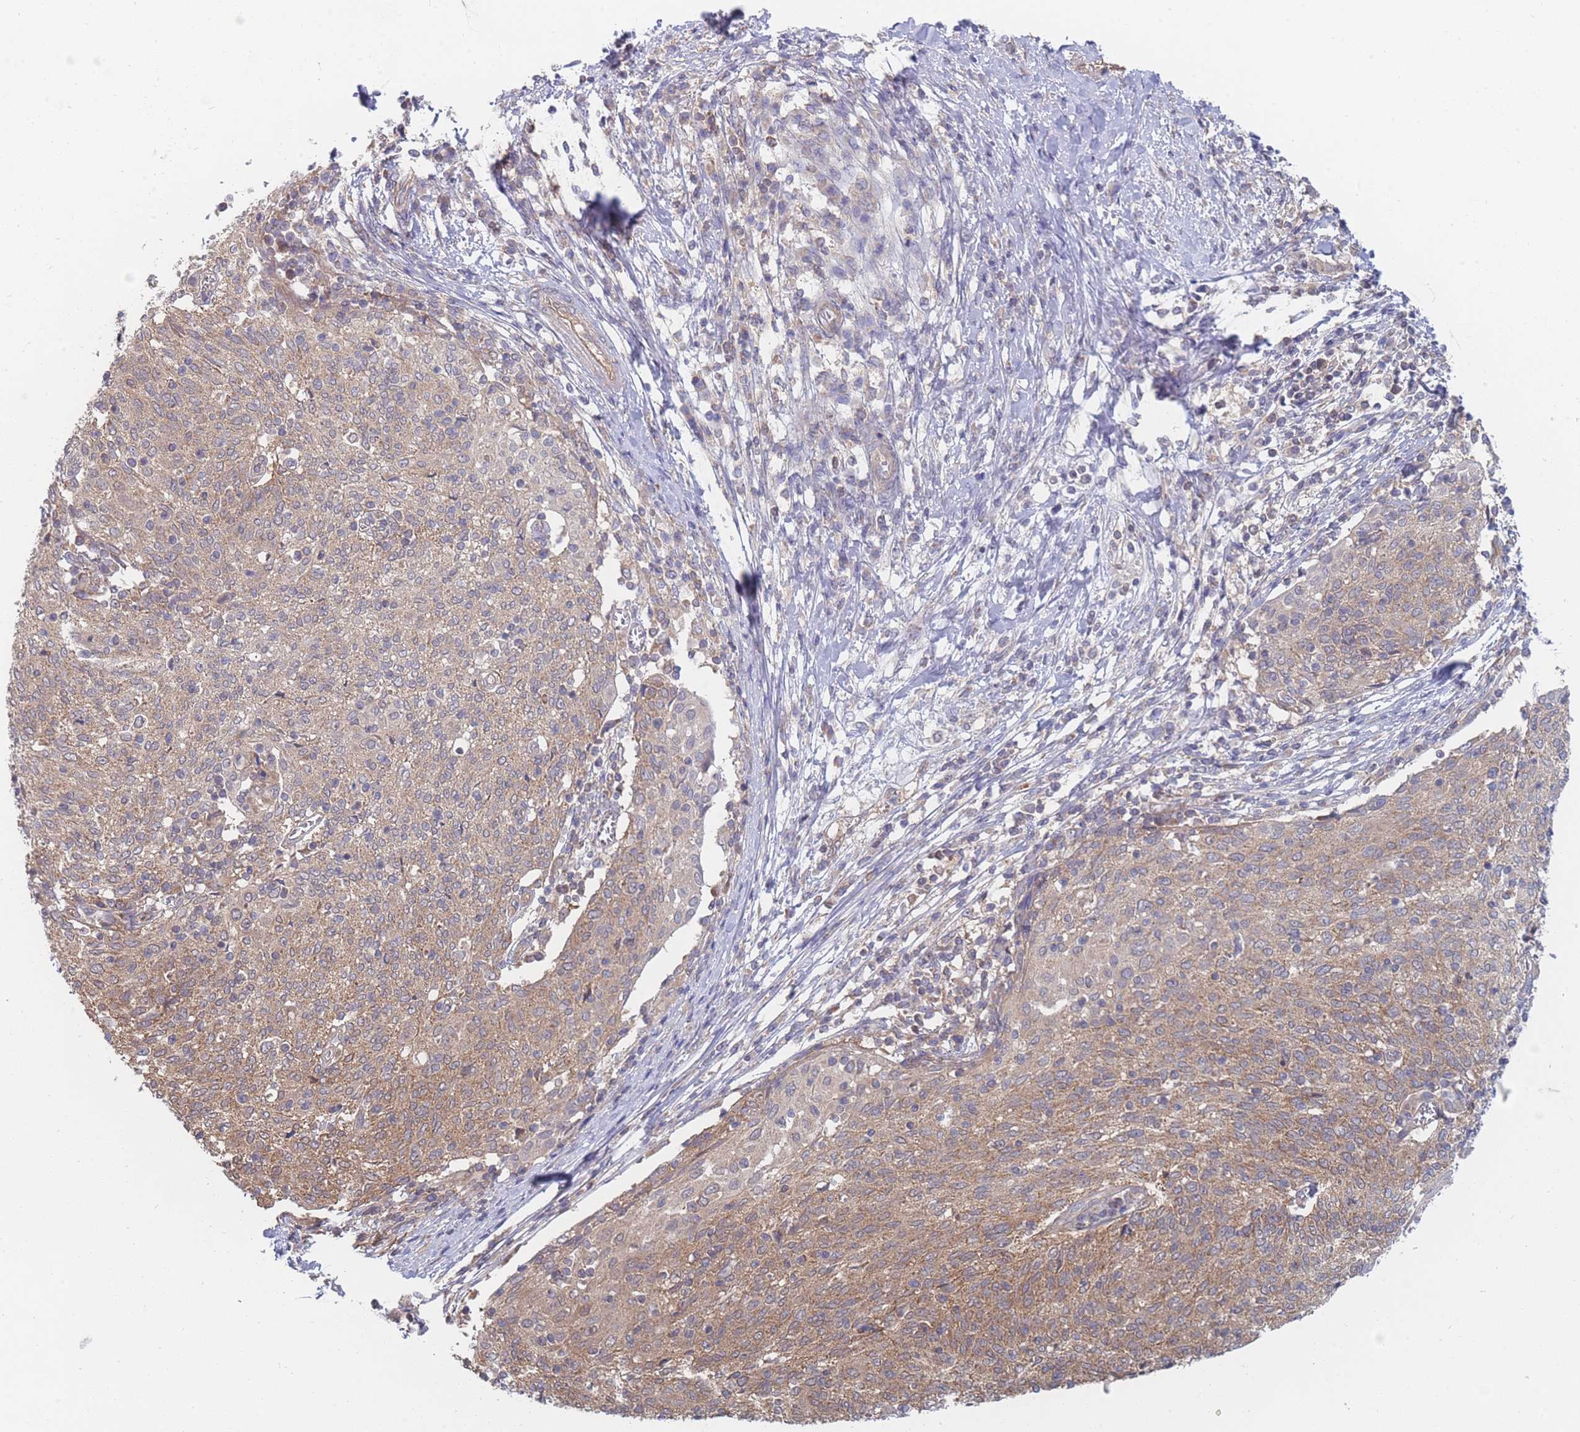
{"staining": {"intensity": "moderate", "quantity": ">75%", "location": "cytoplasmic/membranous"}, "tissue": "cervical cancer", "cell_type": "Tumor cells", "image_type": "cancer", "snomed": [{"axis": "morphology", "description": "Squamous cell carcinoma, NOS"}, {"axis": "topography", "description": "Cervix"}], "caption": "A photomicrograph of cervical cancer (squamous cell carcinoma) stained for a protein reveals moderate cytoplasmic/membranous brown staining in tumor cells. The protein is shown in brown color, while the nuclei are stained blue.", "gene": "MRPS18B", "patient": {"sex": "female", "age": 52}}